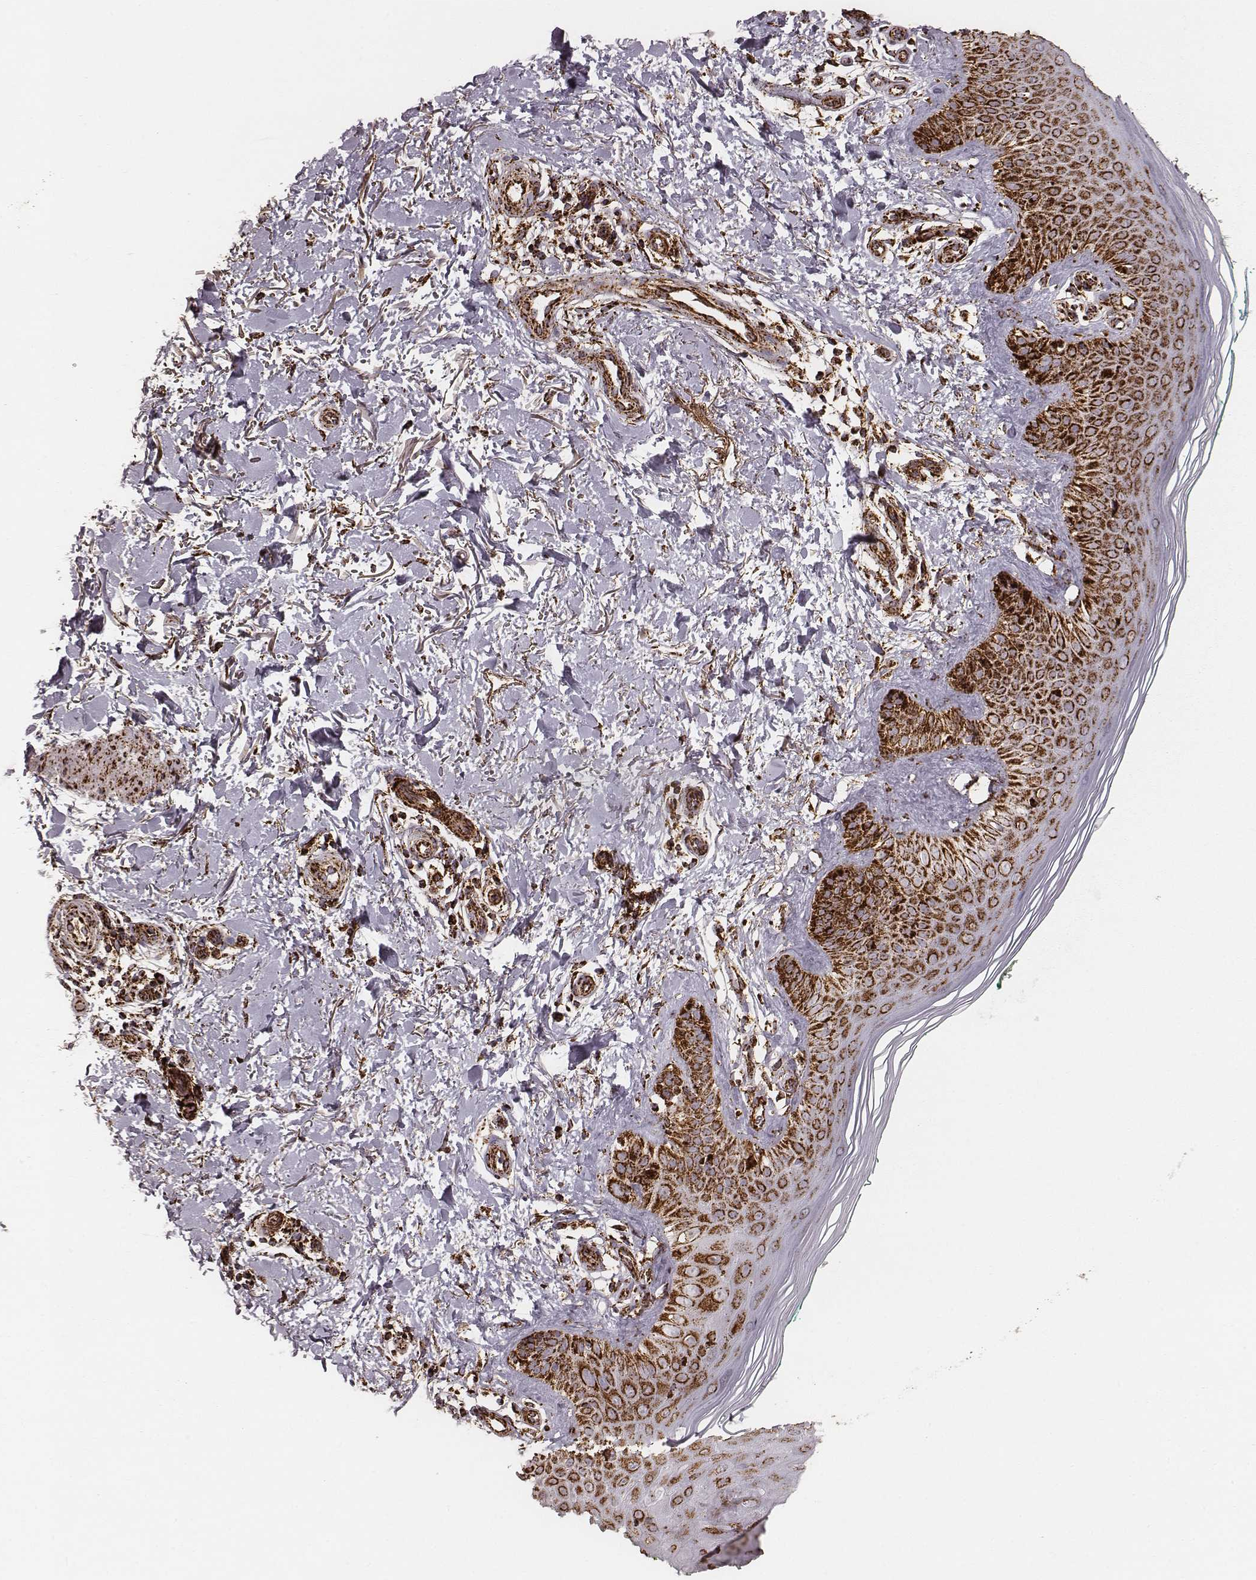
{"staining": {"intensity": "strong", "quantity": ">75%", "location": "cytoplasmic/membranous"}, "tissue": "skin", "cell_type": "Fibroblasts", "image_type": "normal", "snomed": [{"axis": "morphology", "description": "Normal tissue, NOS"}, {"axis": "morphology", "description": "Inflammation, NOS"}, {"axis": "morphology", "description": "Fibrosis, NOS"}, {"axis": "topography", "description": "Skin"}], "caption": "Strong cytoplasmic/membranous staining is seen in about >75% of fibroblasts in unremarkable skin. (DAB = brown stain, brightfield microscopy at high magnification).", "gene": "TUFM", "patient": {"sex": "male", "age": 71}}